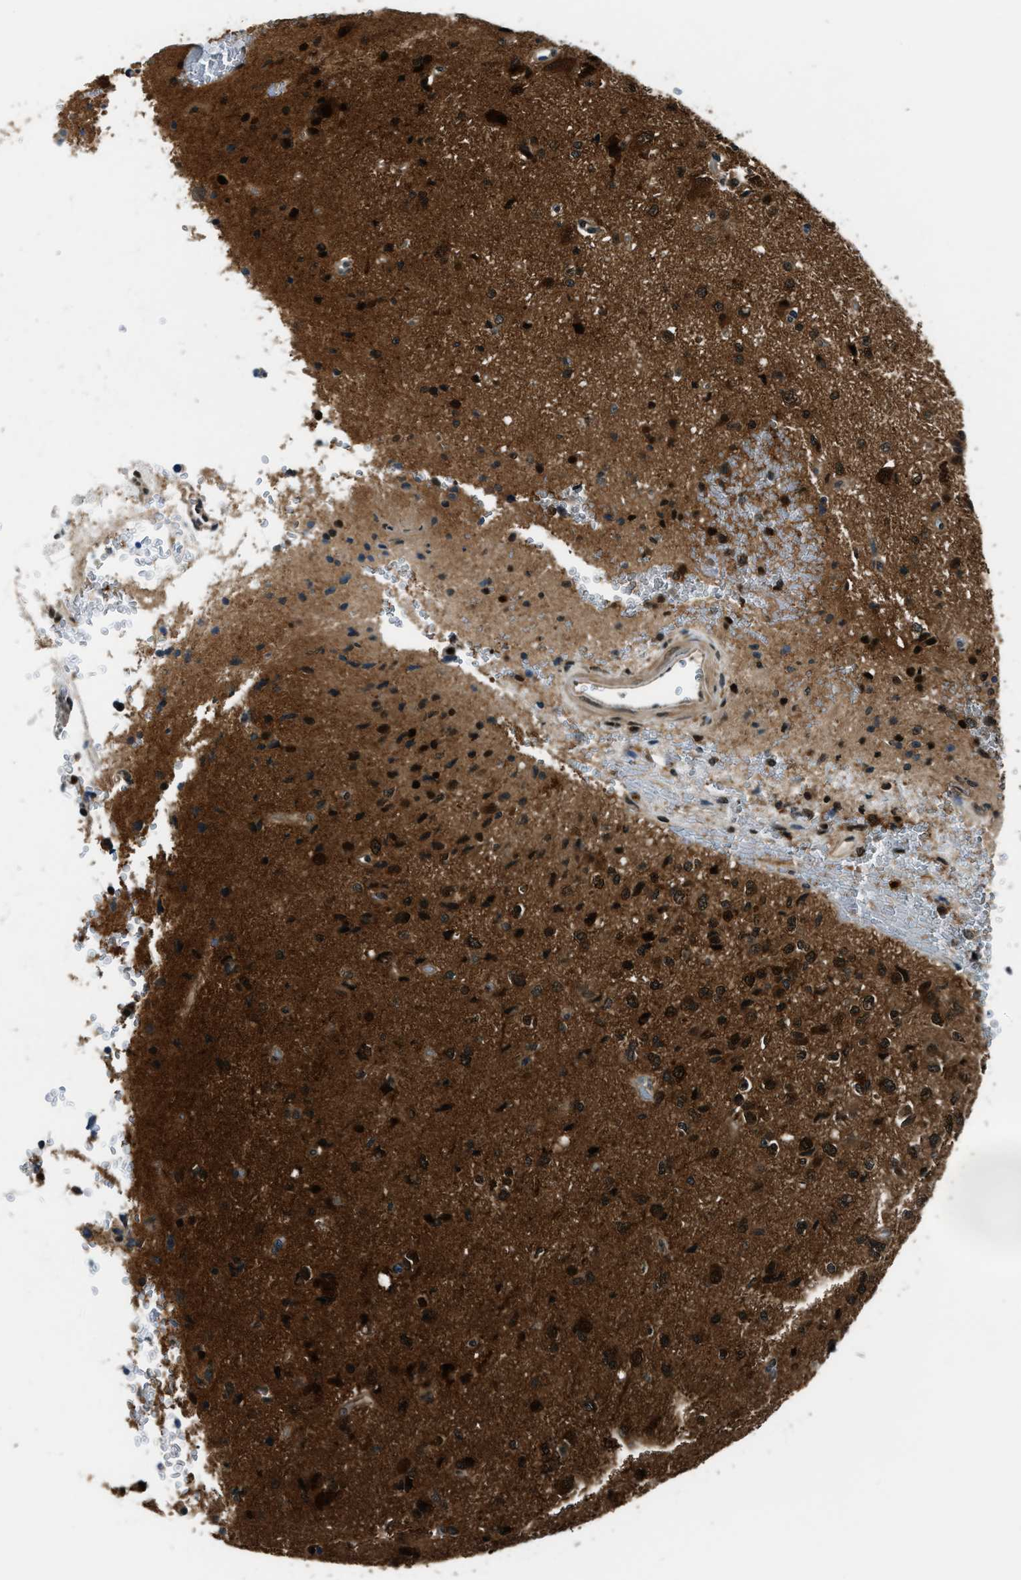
{"staining": {"intensity": "strong", "quantity": "25%-75%", "location": "cytoplasmic/membranous,nuclear"}, "tissue": "glioma", "cell_type": "Tumor cells", "image_type": "cancer", "snomed": [{"axis": "morphology", "description": "Glioma, malignant, High grade"}, {"axis": "topography", "description": "pancreas cauda"}], "caption": "Human malignant high-grade glioma stained with a brown dye reveals strong cytoplasmic/membranous and nuclear positive expression in about 25%-75% of tumor cells.", "gene": "NUDCD3", "patient": {"sex": "male", "age": 60}}